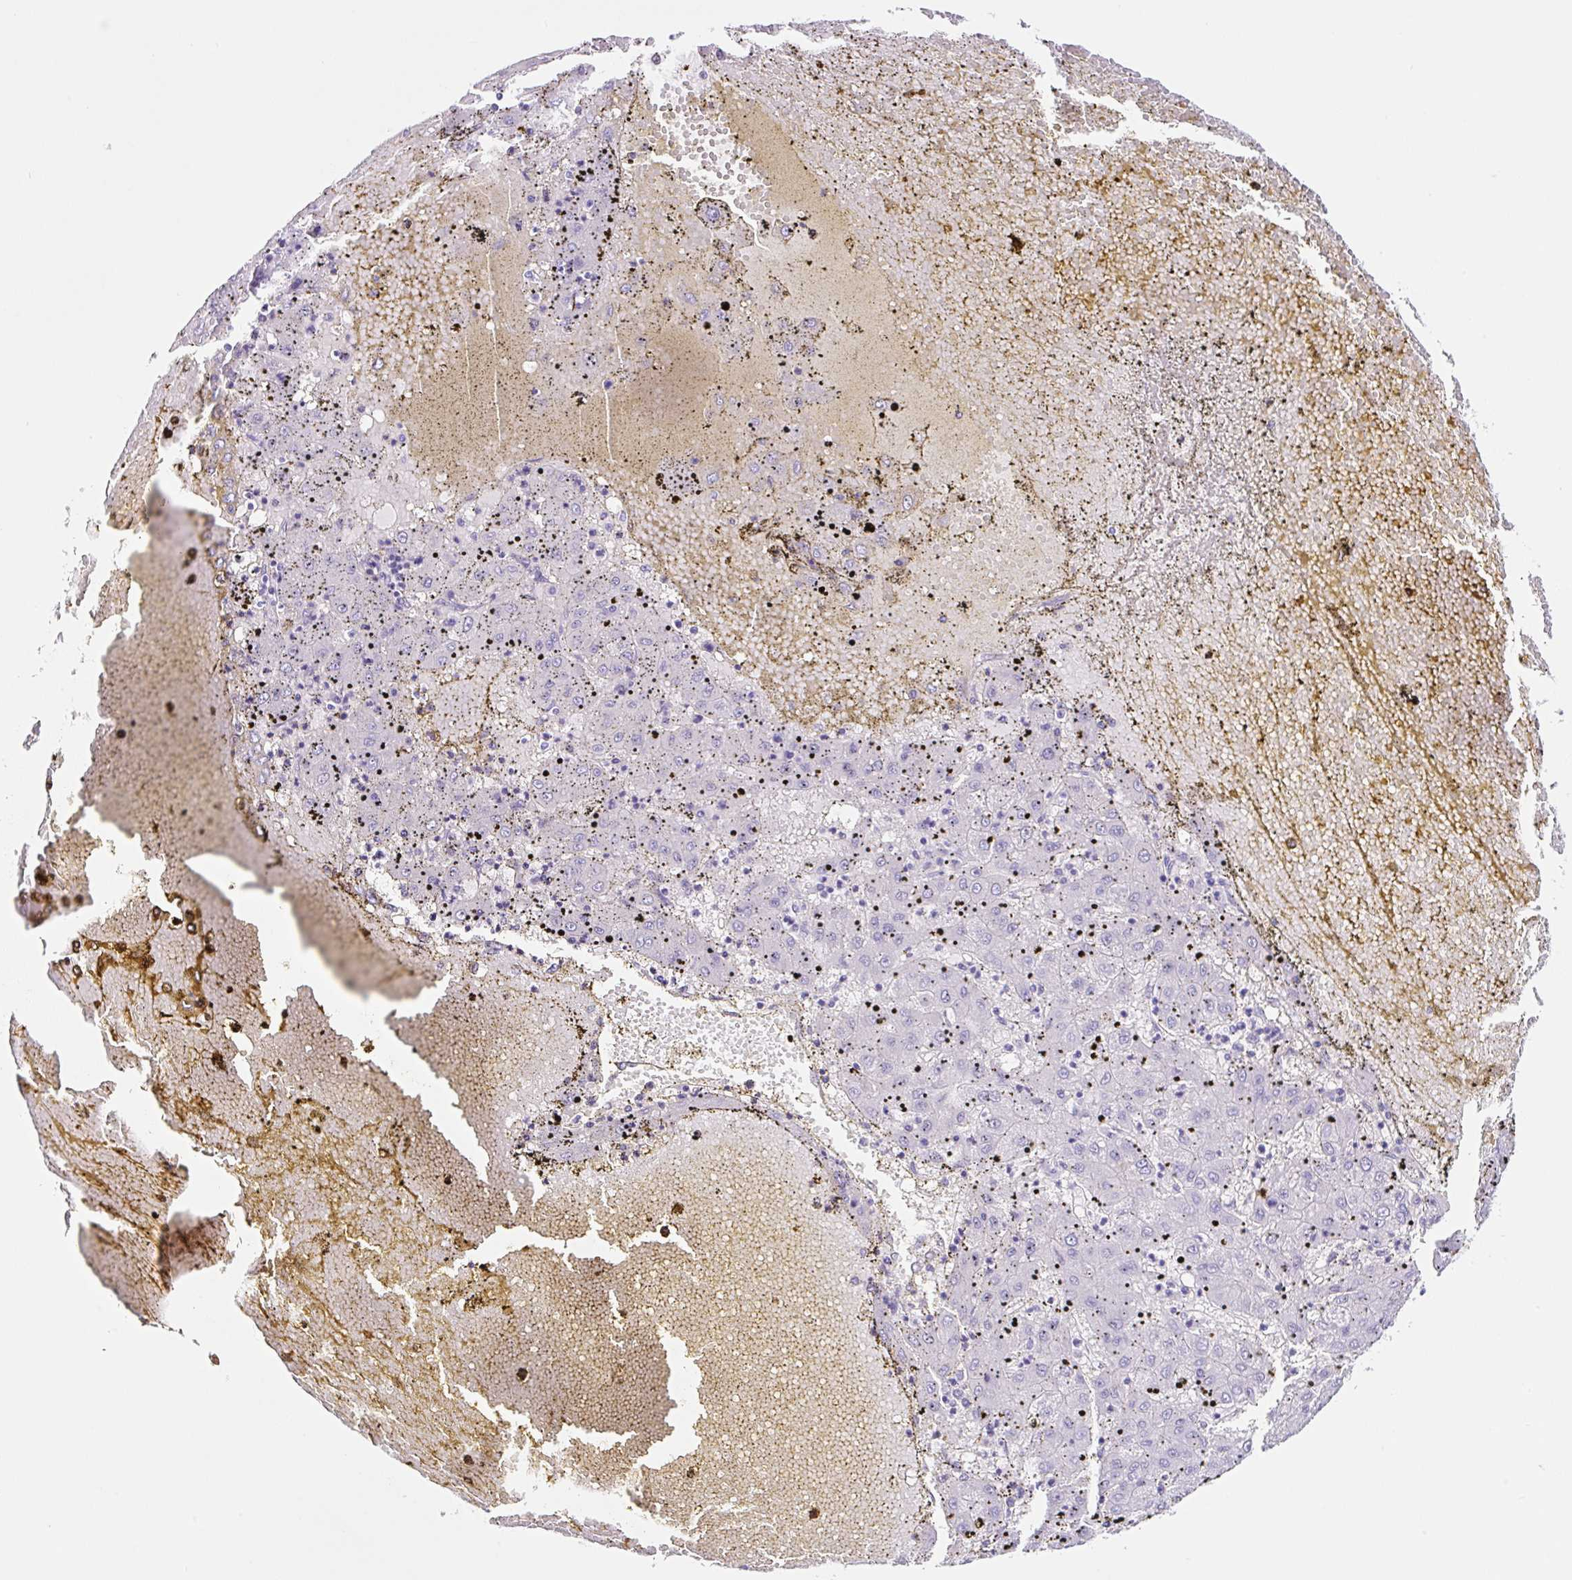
{"staining": {"intensity": "negative", "quantity": "none", "location": "none"}, "tissue": "liver cancer", "cell_type": "Tumor cells", "image_type": "cancer", "snomed": [{"axis": "morphology", "description": "Carcinoma, Hepatocellular, NOS"}, {"axis": "topography", "description": "Liver"}], "caption": "Immunohistochemistry (IHC) histopathology image of human liver cancer stained for a protein (brown), which reveals no staining in tumor cells. (DAB (3,3'-diaminobenzidine) immunohistochemistry (IHC) with hematoxylin counter stain).", "gene": "CLDND2", "patient": {"sex": "male", "age": 72}}